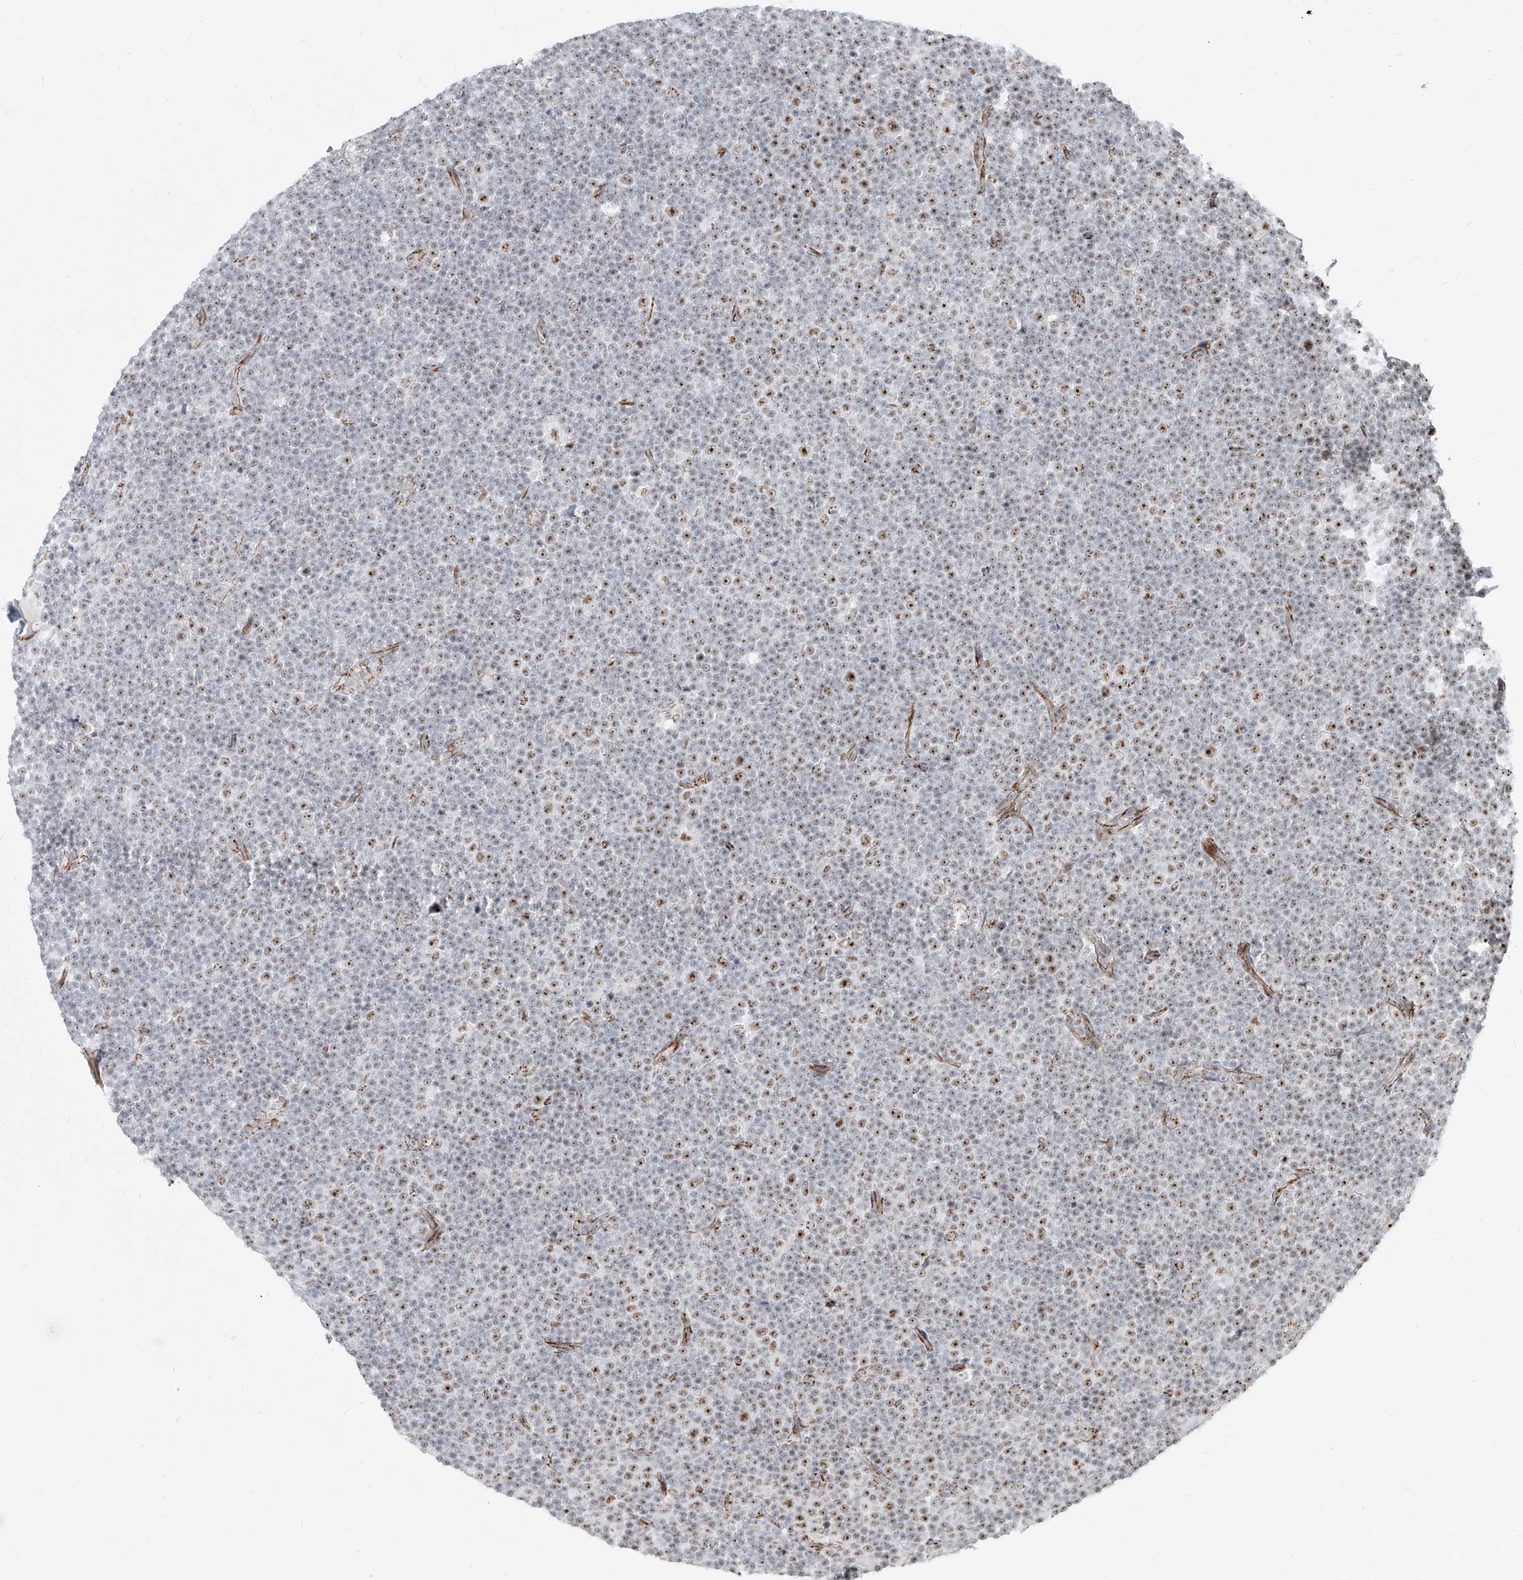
{"staining": {"intensity": "moderate", "quantity": "25%-75%", "location": "nuclear"}, "tissue": "lymphoma", "cell_type": "Tumor cells", "image_type": "cancer", "snomed": [{"axis": "morphology", "description": "Malignant lymphoma, non-Hodgkin's type, Low grade"}, {"axis": "topography", "description": "Lymph node"}], "caption": "Malignant lymphoma, non-Hodgkin's type (low-grade) stained with a brown dye displays moderate nuclear positive staining in approximately 25%-75% of tumor cells.", "gene": "ZNF710", "patient": {"sex": "female", "age": 67}}